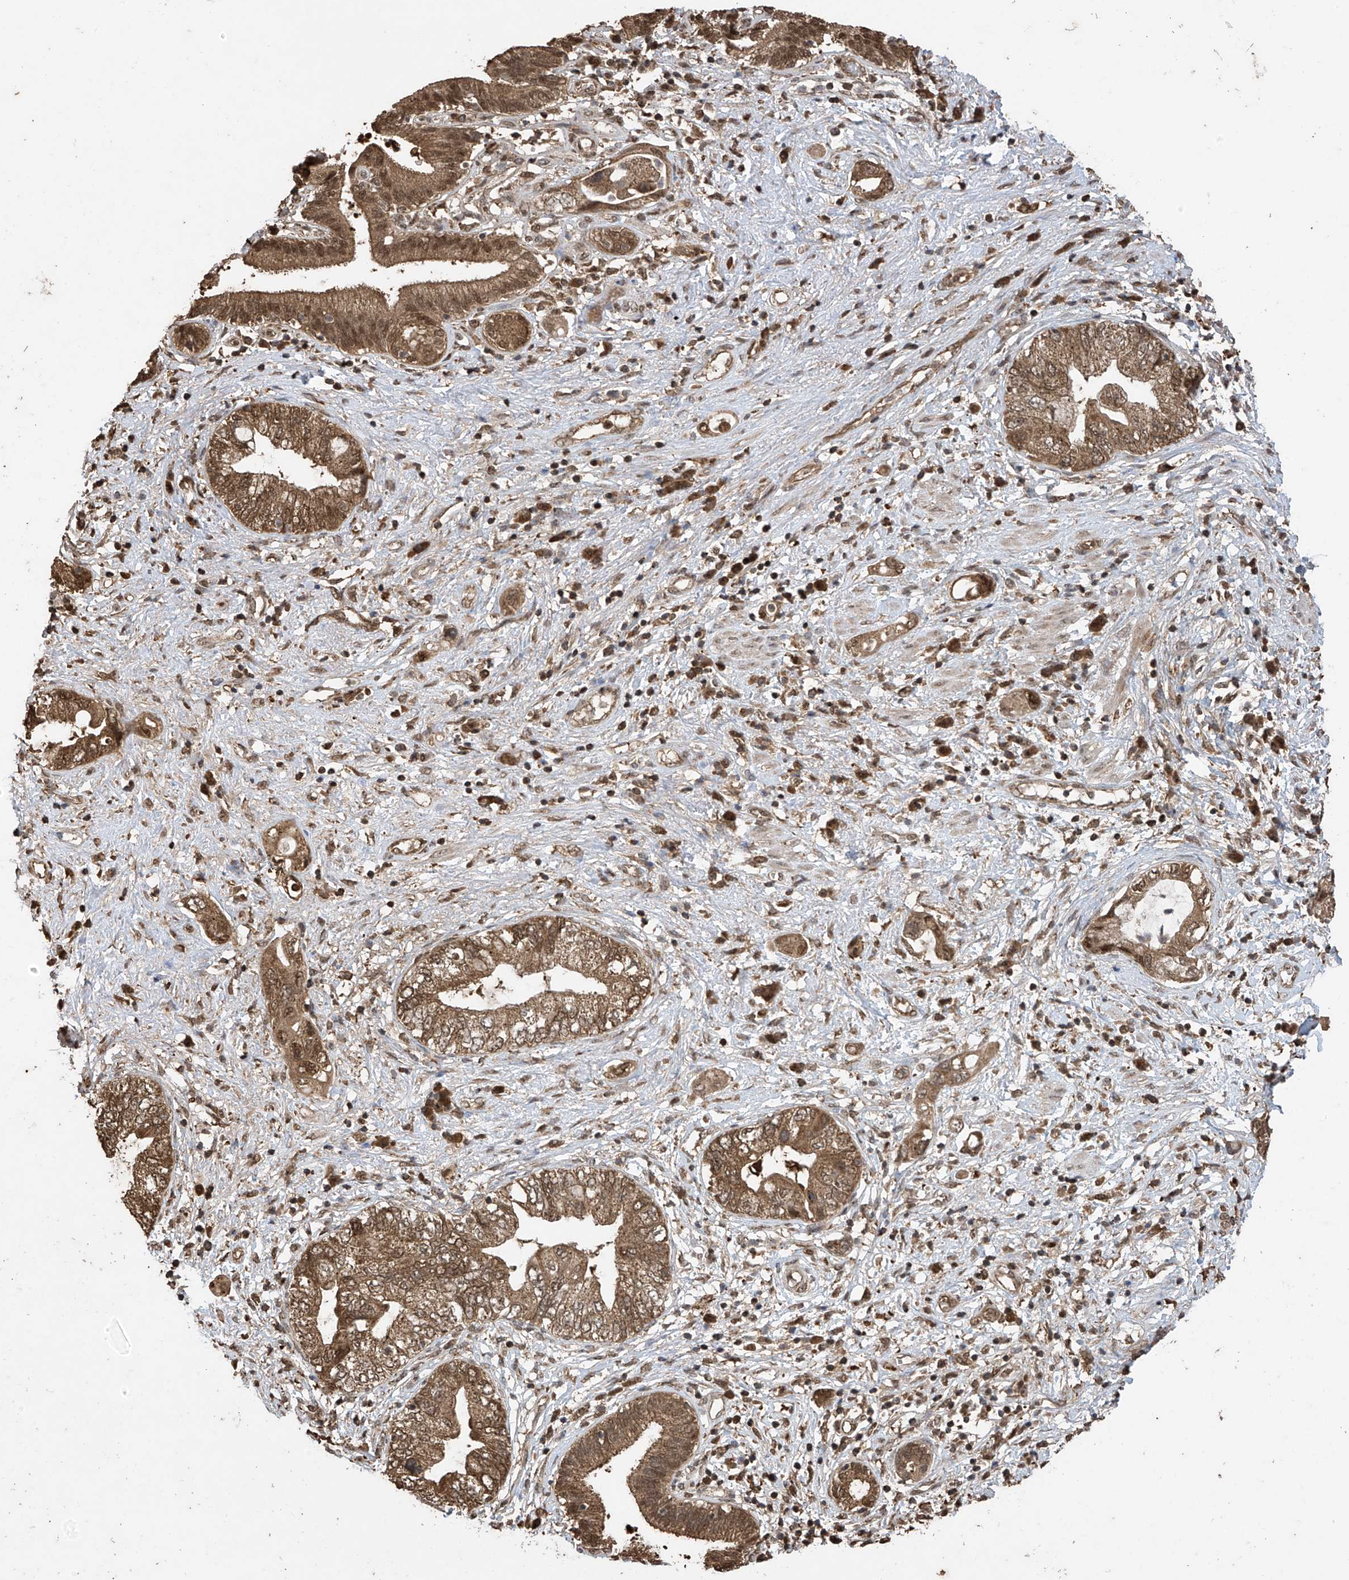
{"staining": {"intensity": "moderate", "quantity": ">75%", "location": "cytoplasmic/membranous,nuclear"}, "tissue": "pancreatic cancer", "cell_type": "Tumor cells", "image_type": "cancer", "snomed": [{"axis": "morphology", "description": "Adenocarcinoma, NOS"}, {"axis": "topography", "description": "Pancreas"}], "caption": "There is medium levels of moderate cytoplasmic/membranous and nuclear positivity in tumor cells of pancreatic cancer, as demonstrated by immunohistochemical staining (brown color).", "gene": "PNPT1", "patient": {"sex": "female", "age": 73}}